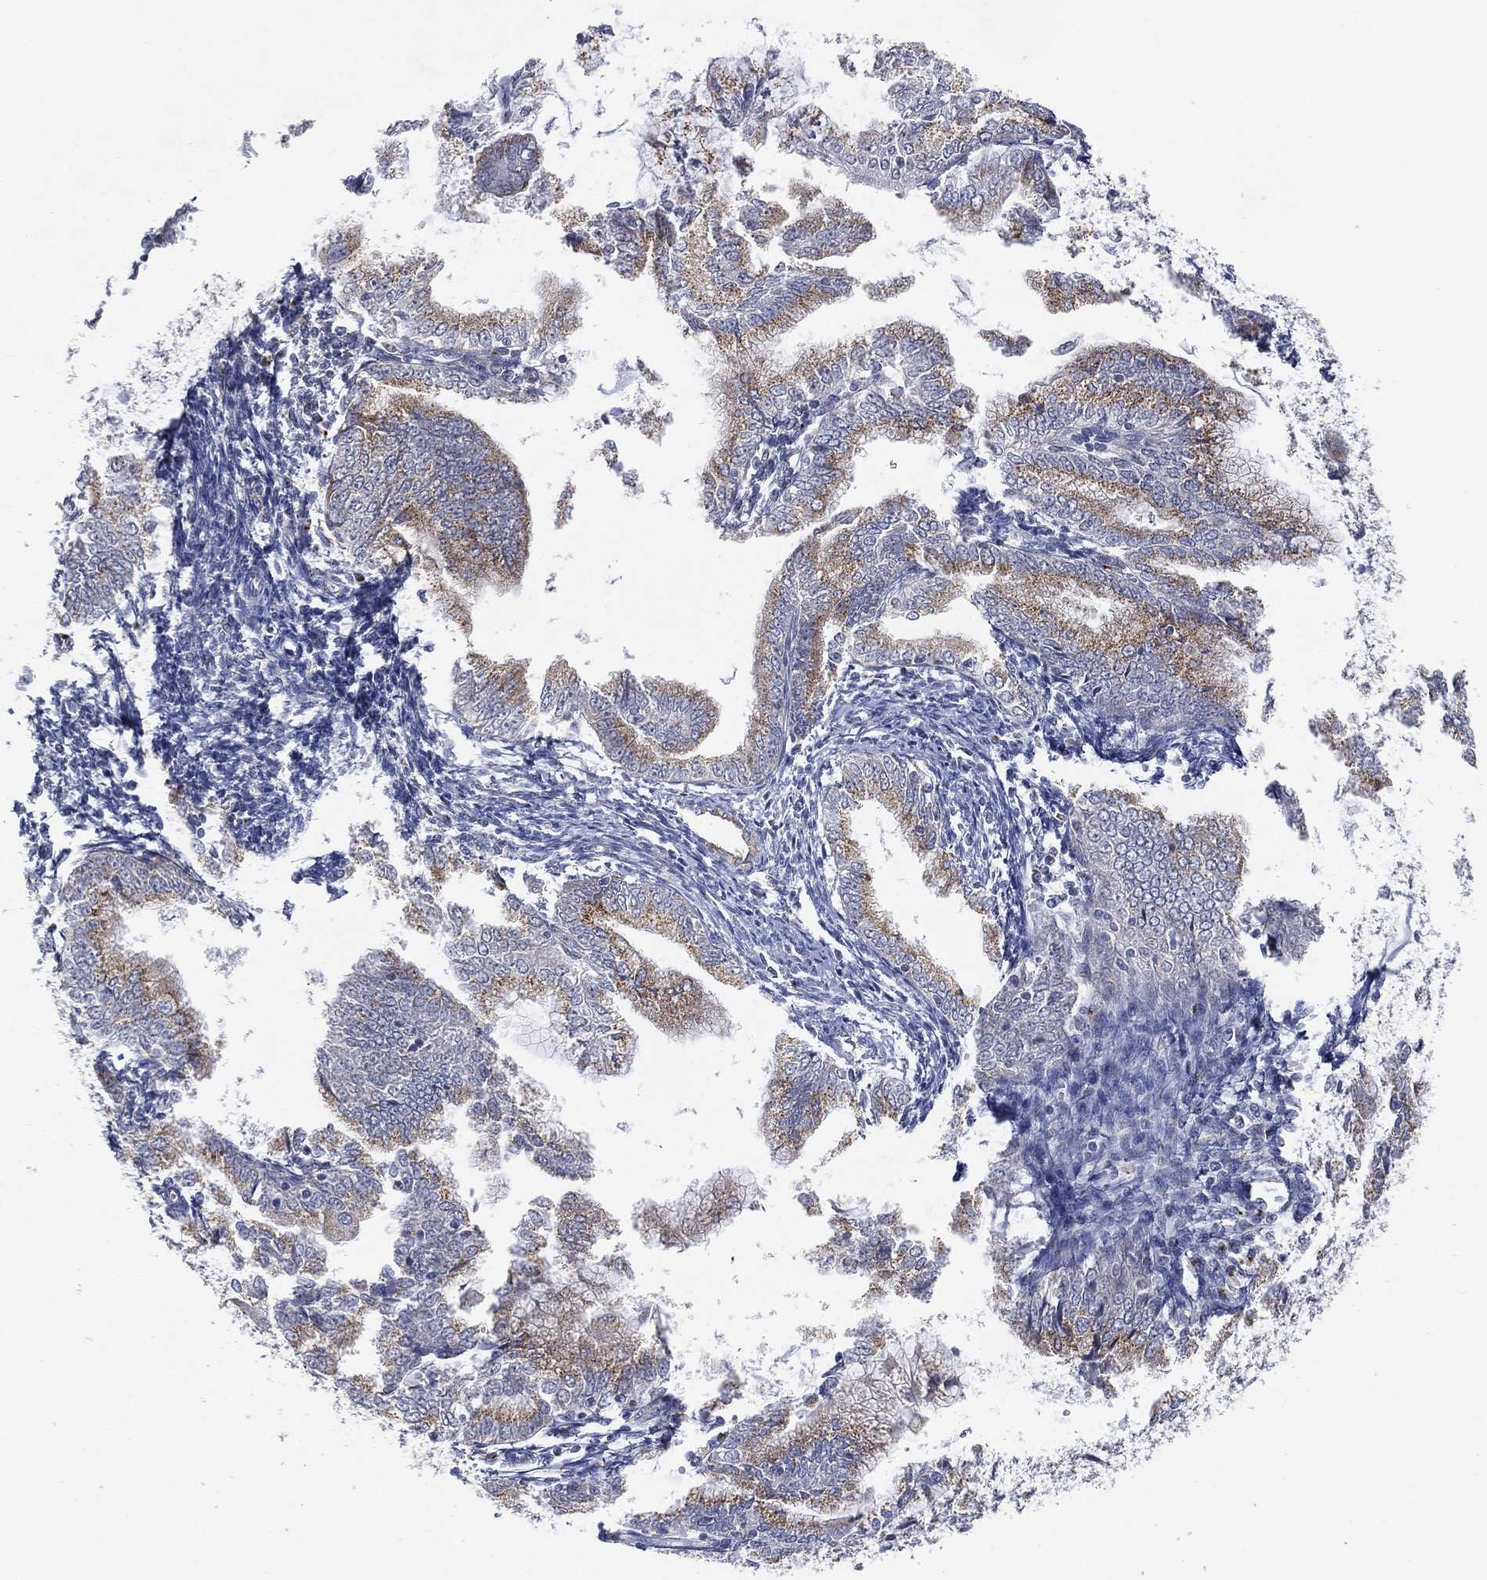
{"staining": {"intensity": "moderate", "quantity": "25%-75%", "location": "cytoplasmic/membranous"}, "tissue": "endometrial cancer", "cell_type": "Tumor cells", "image_type": "cancer", "snomed": [{"axis": "morphology", "description": "Adenocarcinoma, NOS"}, {"axis": "topography", "description": "Endometrium"}], "caption": "The immunohistochemical stain highlights moderate cytoplasmic/membranous positivity in tumor cells of endometrial cancer tissue.", "gene": "TICAM1", "patient": {"sex": "female", "age": 56}}